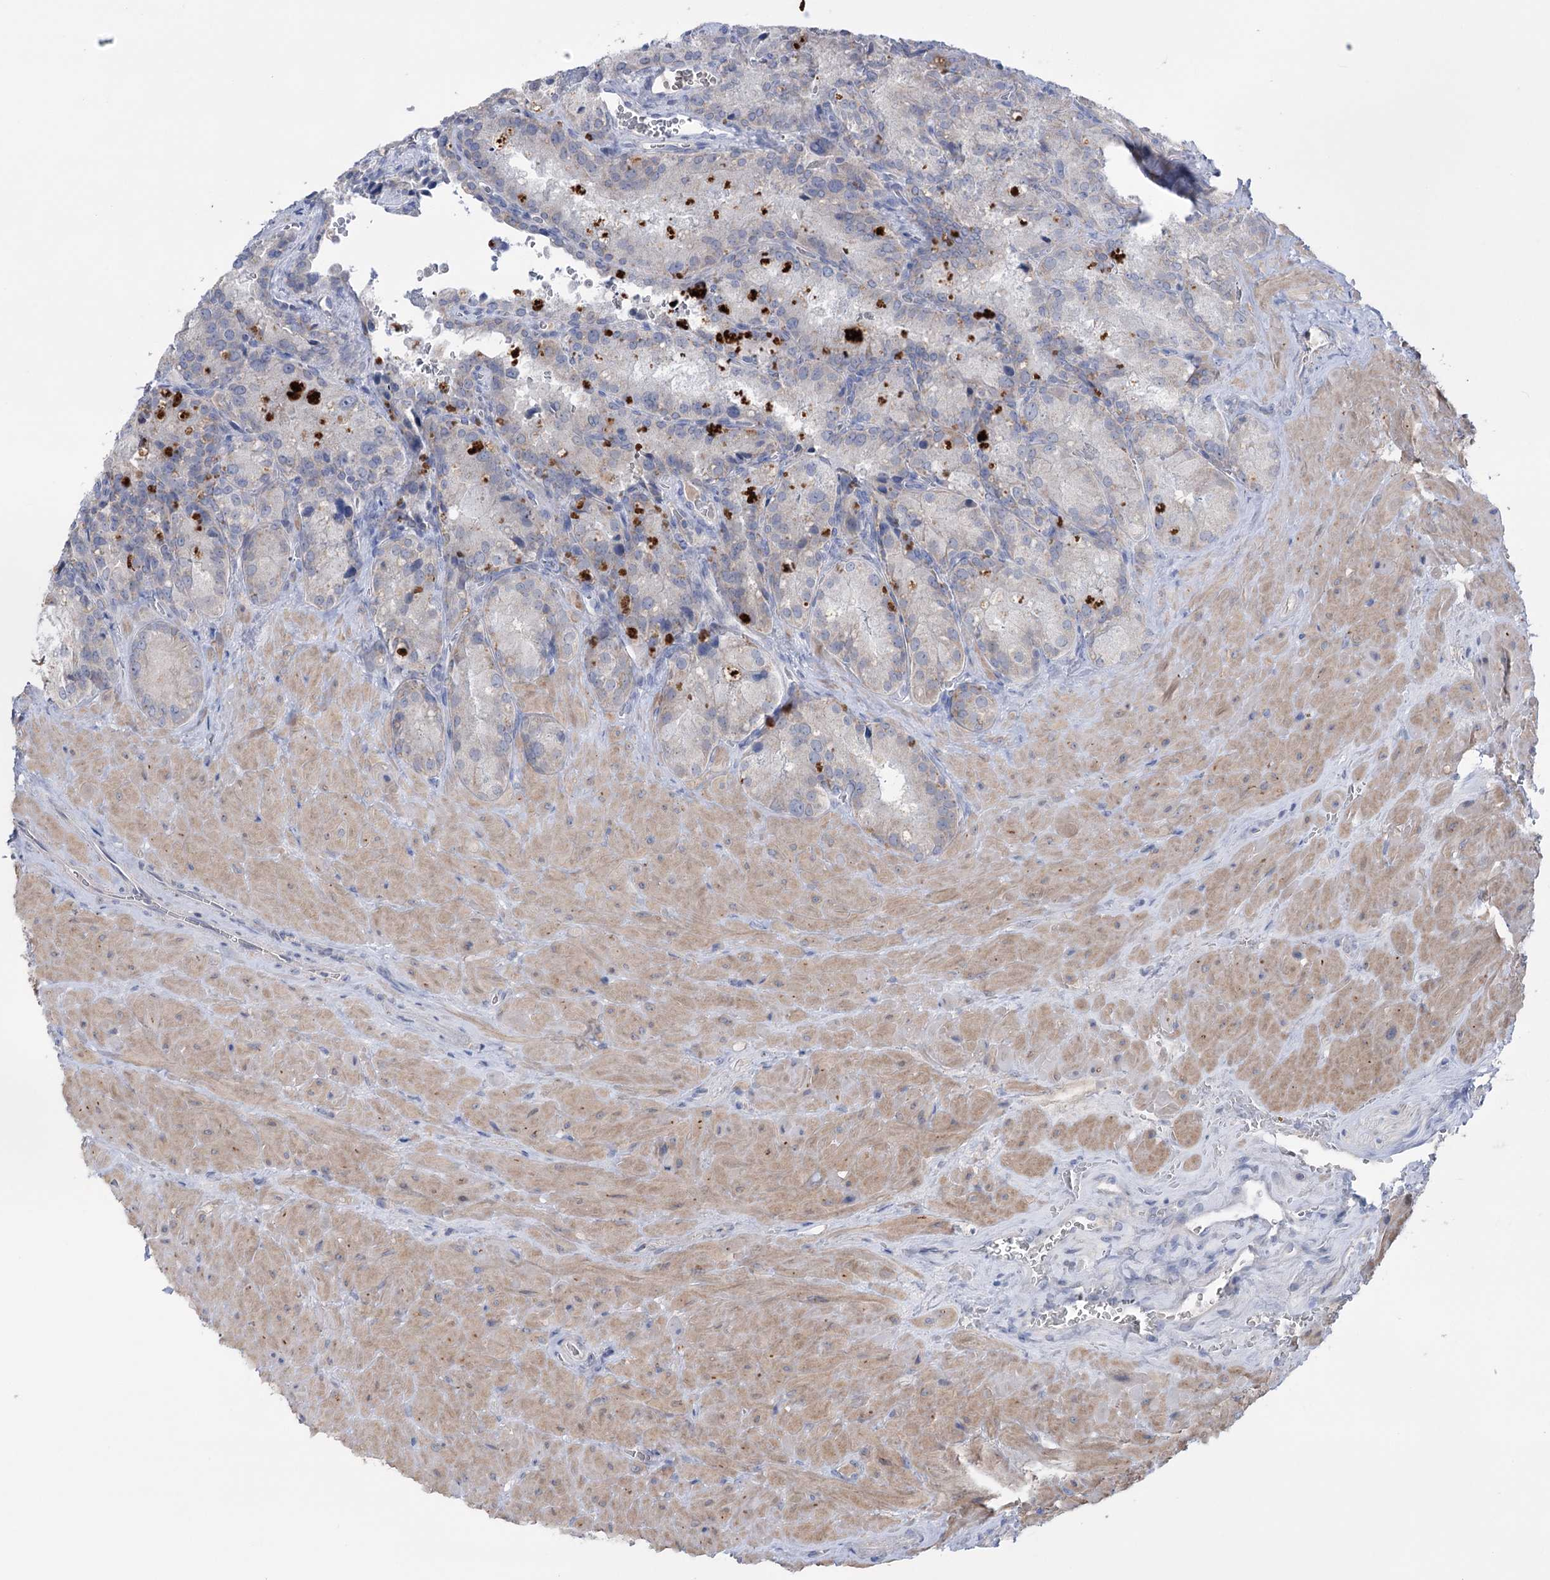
{"staining": {"intensity": "weak", "quantity": "<25%", "location": "cytoplasmic/membranous"}, "tissue": "seminal vesicle", "cell_type": "Glandular cells", "image_type": "normal", "snomed": [{"axis": "morphology", "description": "Normal tissue, NOS"}, {"axis": "topography", "description": "Seminal veicle"}], "caption": "DAB (3,3'-diaminobenzidine) immunohistochemical staining of unremarkable seminal vesicle reveals no significant positivity in glandular cells.", "gene": "MTCH2", "patient": {"sex": "male", "age": 62}}